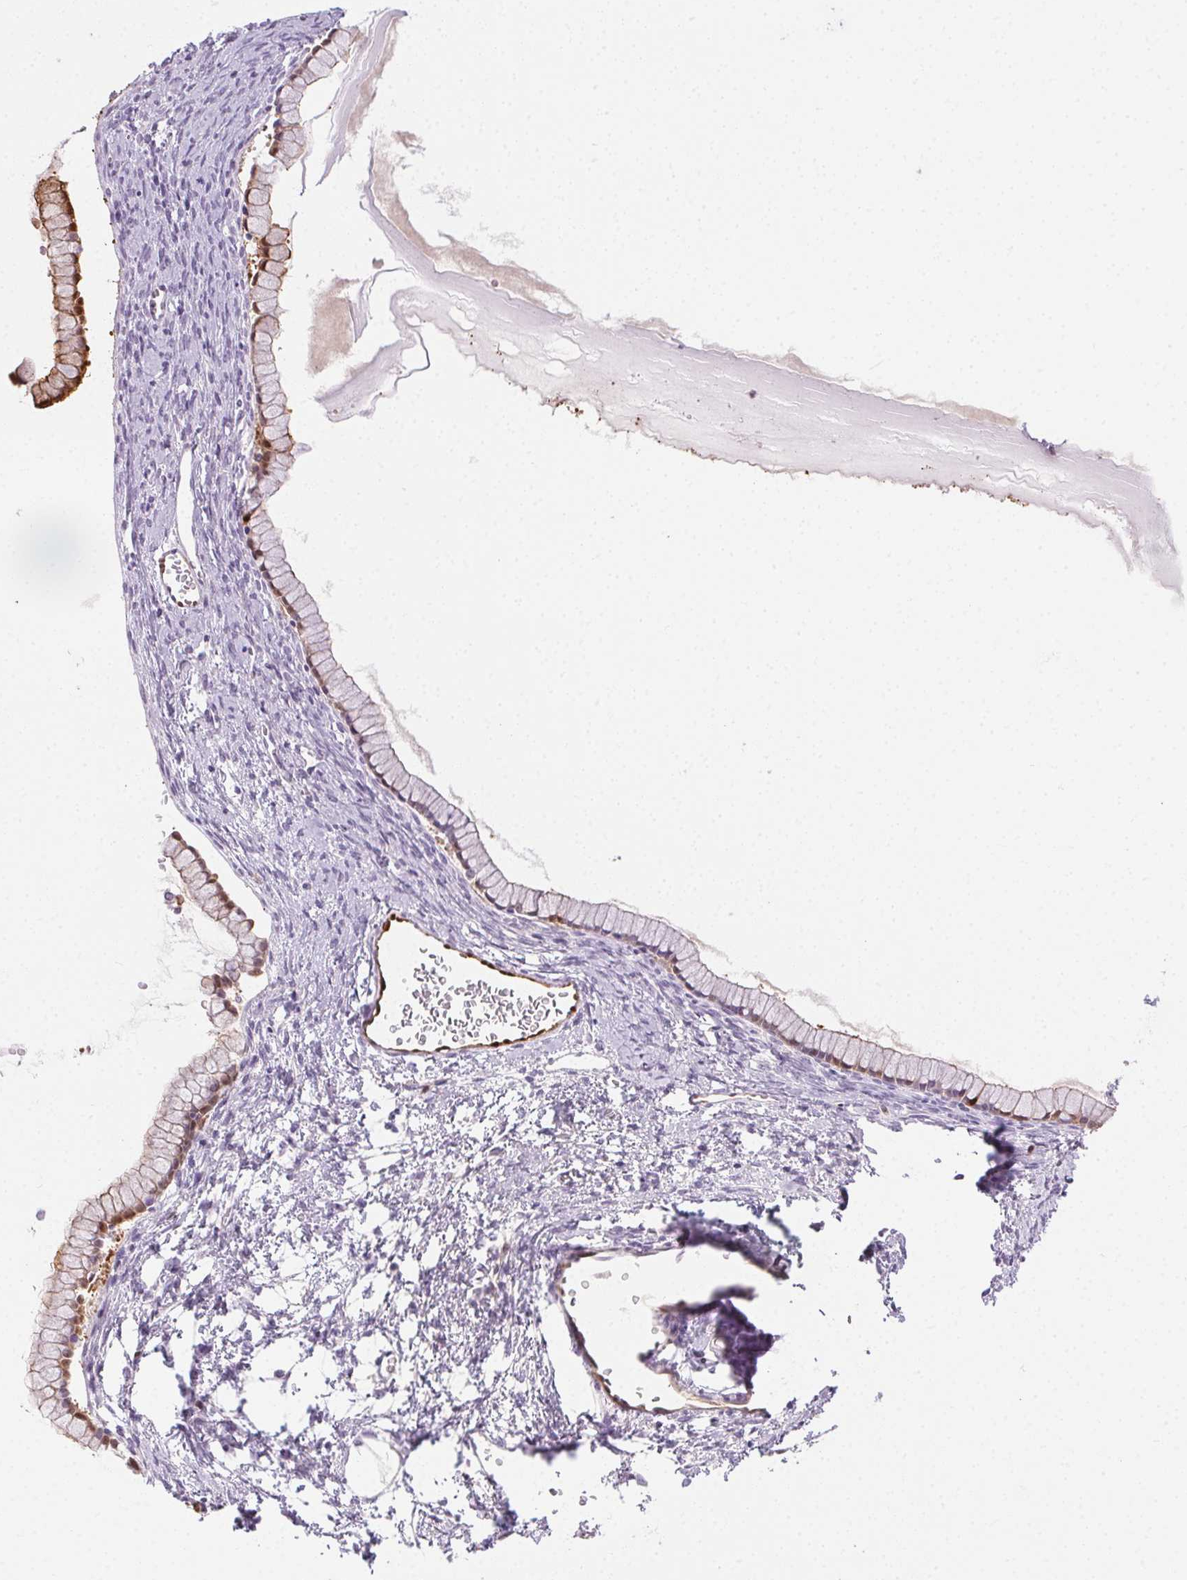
{"staining": {"intensity": "strong", "quantity": "25%-75%", "location": "cytoplasmic/membranous,nuclear"}, "tissue": "ovarian cancer", "cell_type": "Tumor cells", "image_type": "cancer", "snomed": [{"axis": "morphology", "description": "Cystadenocarcinoma, mucinous, NOS"}, {"axis": "topography", "description": "Ovary"}], "caption": "Strong cytoplasmic/membranous and nuclear expression is seen in approximately 25%-75% of tumor cells in ovarian cancer (mucinous cystadenocarcinoma). Using DAB (3,3'-diaminobenzidine) (brown) and hematoxylin (blue) stains, captured at high magnification using brightfield microscopy.", "gene": "TMEM45A", "patient": {"sex": "female", "age": 41}}